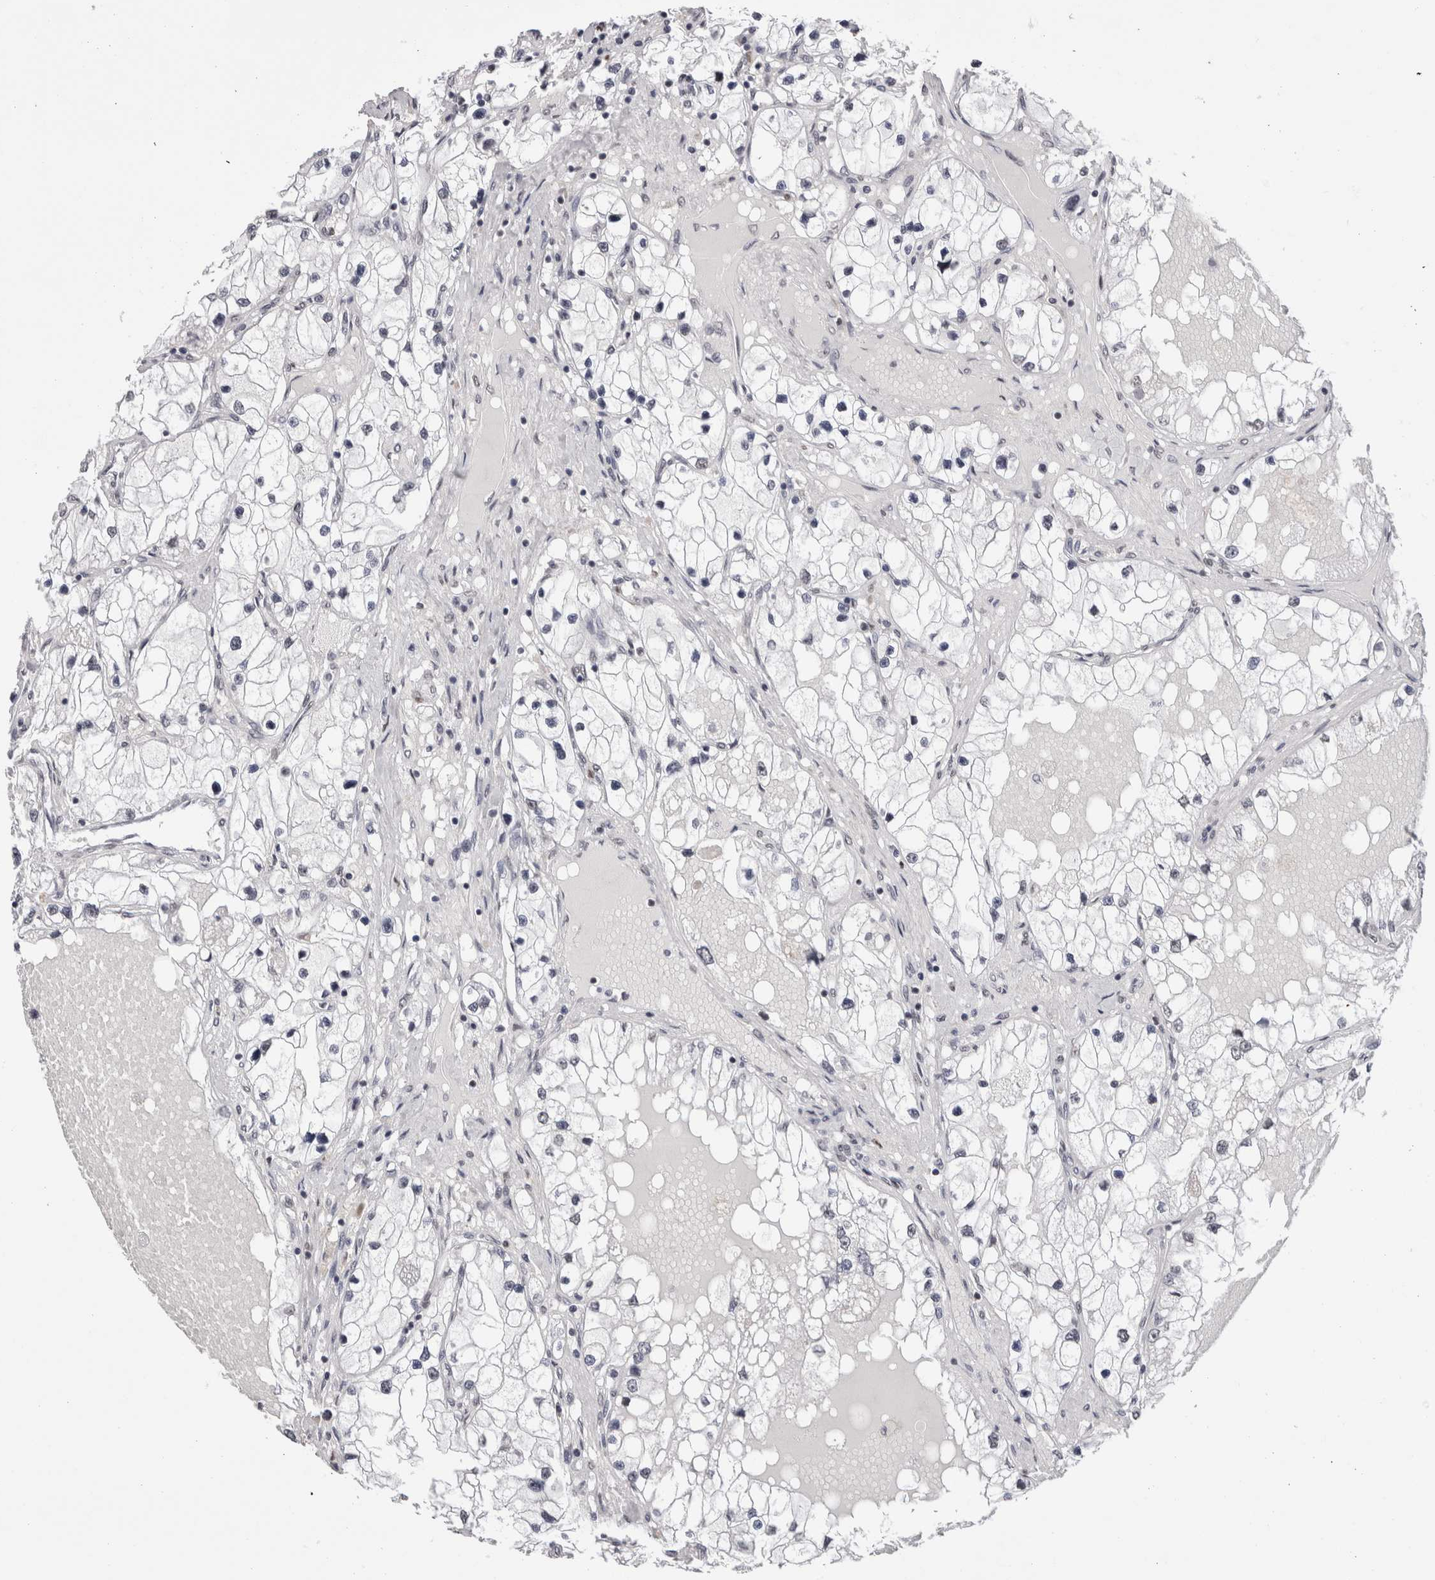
{"staining": {"intensity": "negative", "quantity": "none", "location": "none"}, "tissue": "renal cancer", "cell_type": "Tumor cells", "image_type": "cancer", "snomed": [{"axis": "morphology", "description": "Adenocarcinoma, NOS"}, {"axis": "topography", "description": "Kidney"}], "caption": "High power microscopy image of an IHC photomicrograph of renal cancer (adenocarcinoma), revealing no significant expression in tumor cells.", "gene": "SMC1A", "patient": {"sex": "male", "age": 68}}